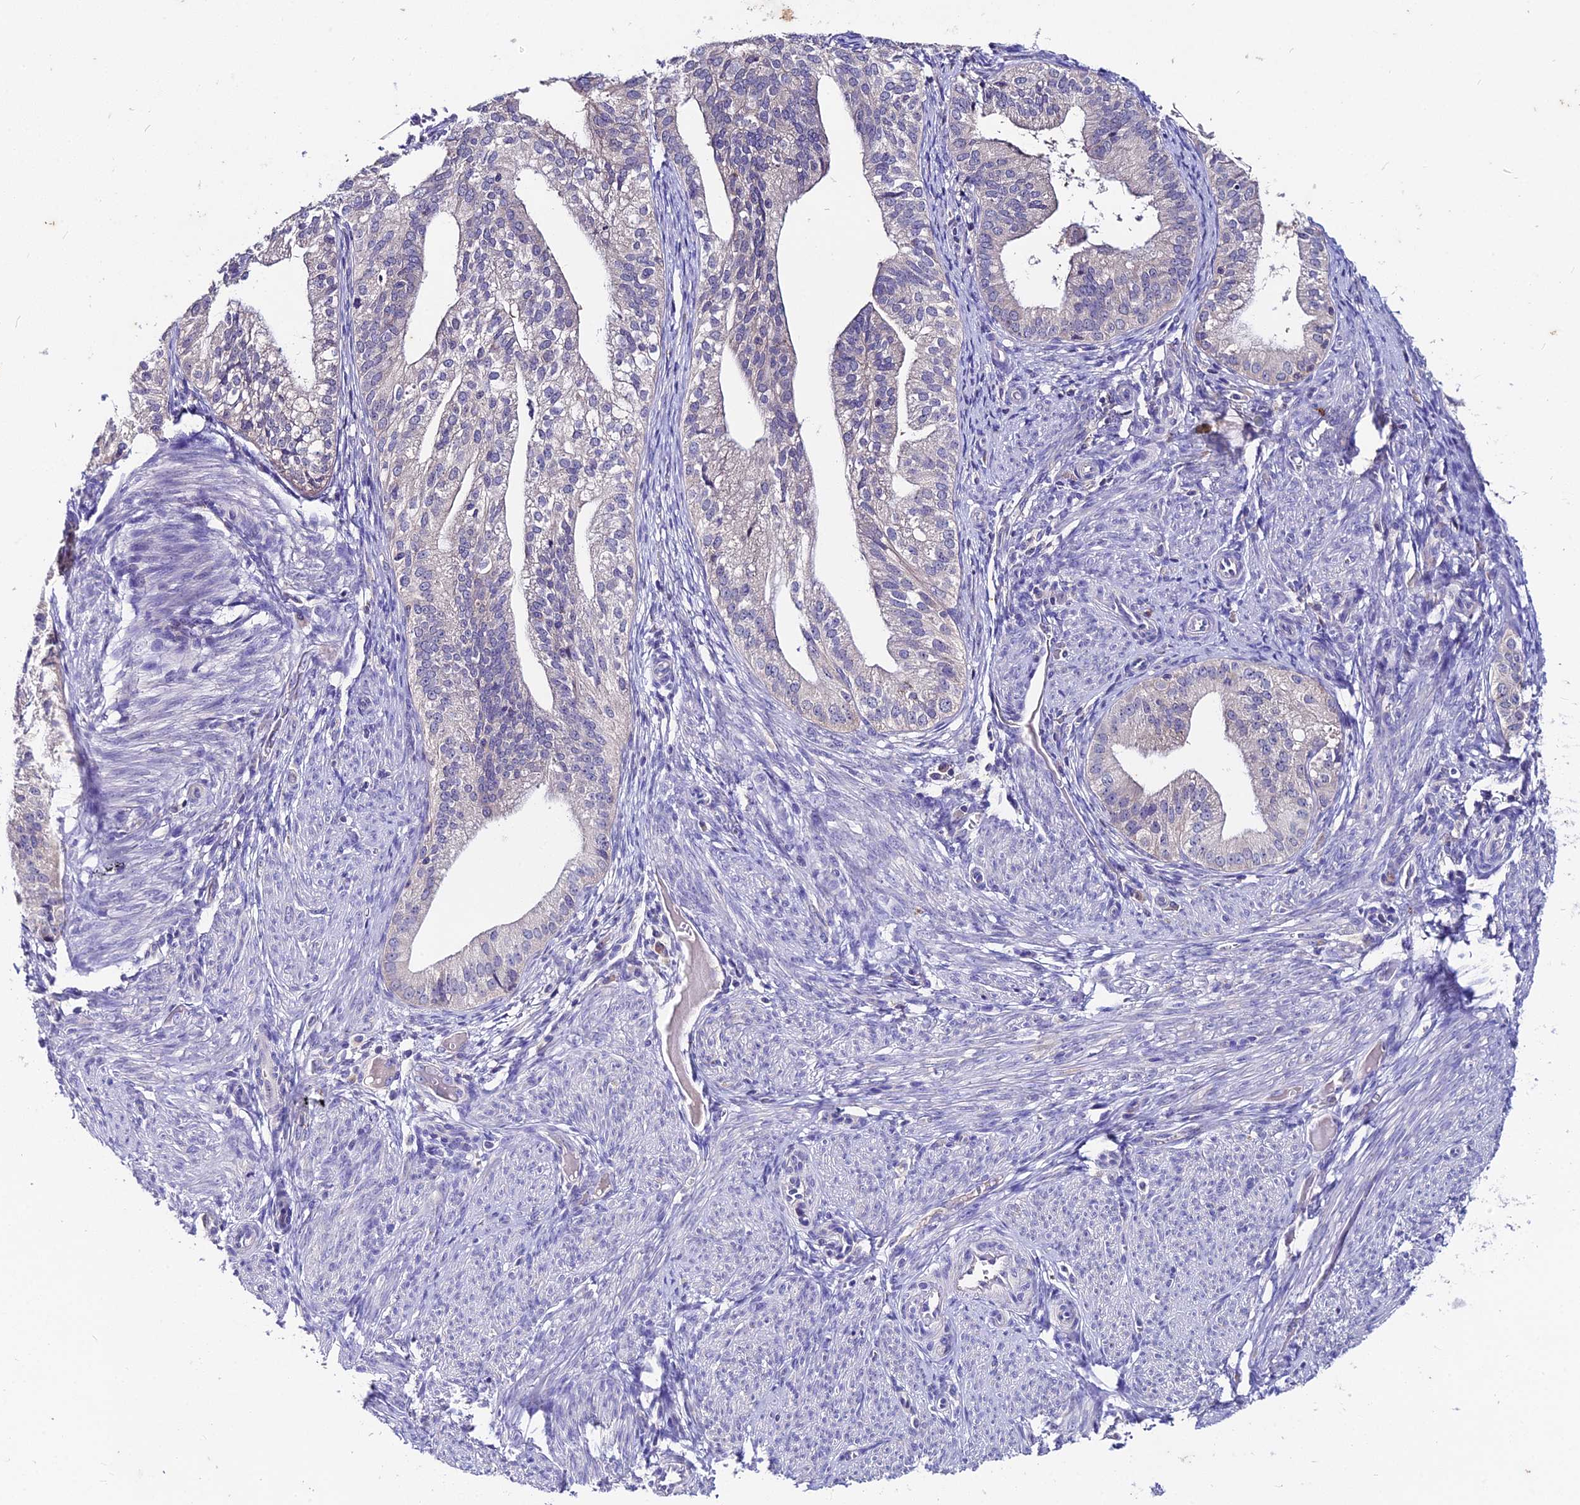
{"staining": {"intensity": "negative", "quantity": "none", "location": "none"}, "tissue": "endometrial cancer", "cell_type": "Tumor cells", "image_type": "cancer", "snomed": [{"axis": "morphology", "description": "Adenocarcinoma, NOS"}, {"axis": "topography", "description": "Endometrium"}], "caption": "Protein analysis of endometrial cancer shows no significant expression in tumor cells.", "gene": "LGALS7", "patient": {"sex": "female", "age": 50}}